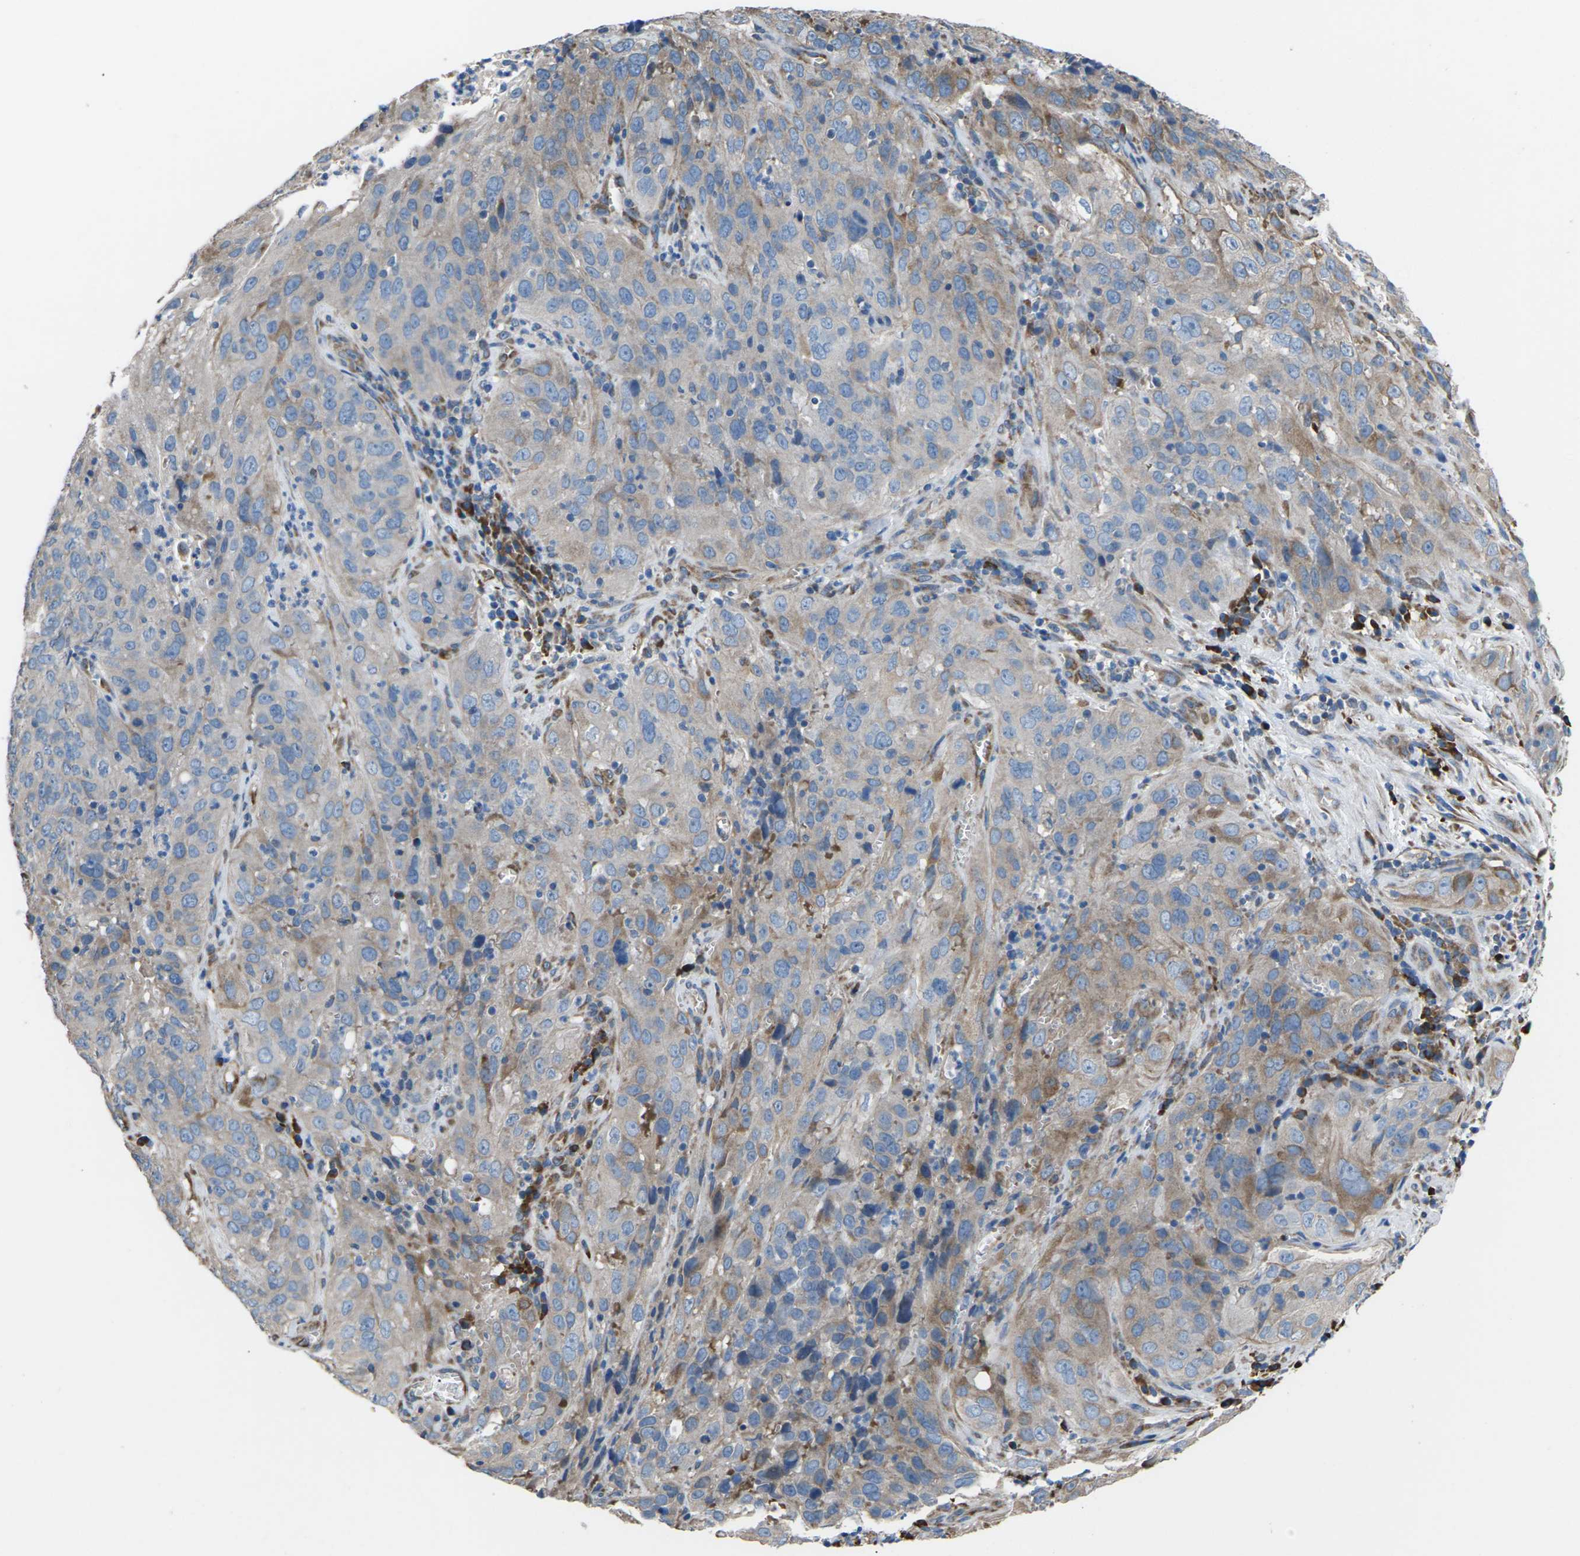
{"staining": {"intensity": "moderate", "quantity": "<25%", "location": "cytoplasmic/membranous"}, "tissue": "cervical cancer", "cell_type": "Tumor cells", "image_type": "cancer", "snomed": [{"axis": "morphology", "description": "Squamous cell carcinoma, NOS"}, {"axis": "topography", "description": "Cervix"}], "caption": "DAB immunohistochemical staining of cervical cancer shows moderate cytoplasmic/membranous protein positivity in about <25% of tumor cells. (DAB (3,3'-diaminobenzidine) = brown stain, brightfield microscopy at high magnification).", "gene": "KLHDC8B", "patient": {"sex": "female", "age": 32}}